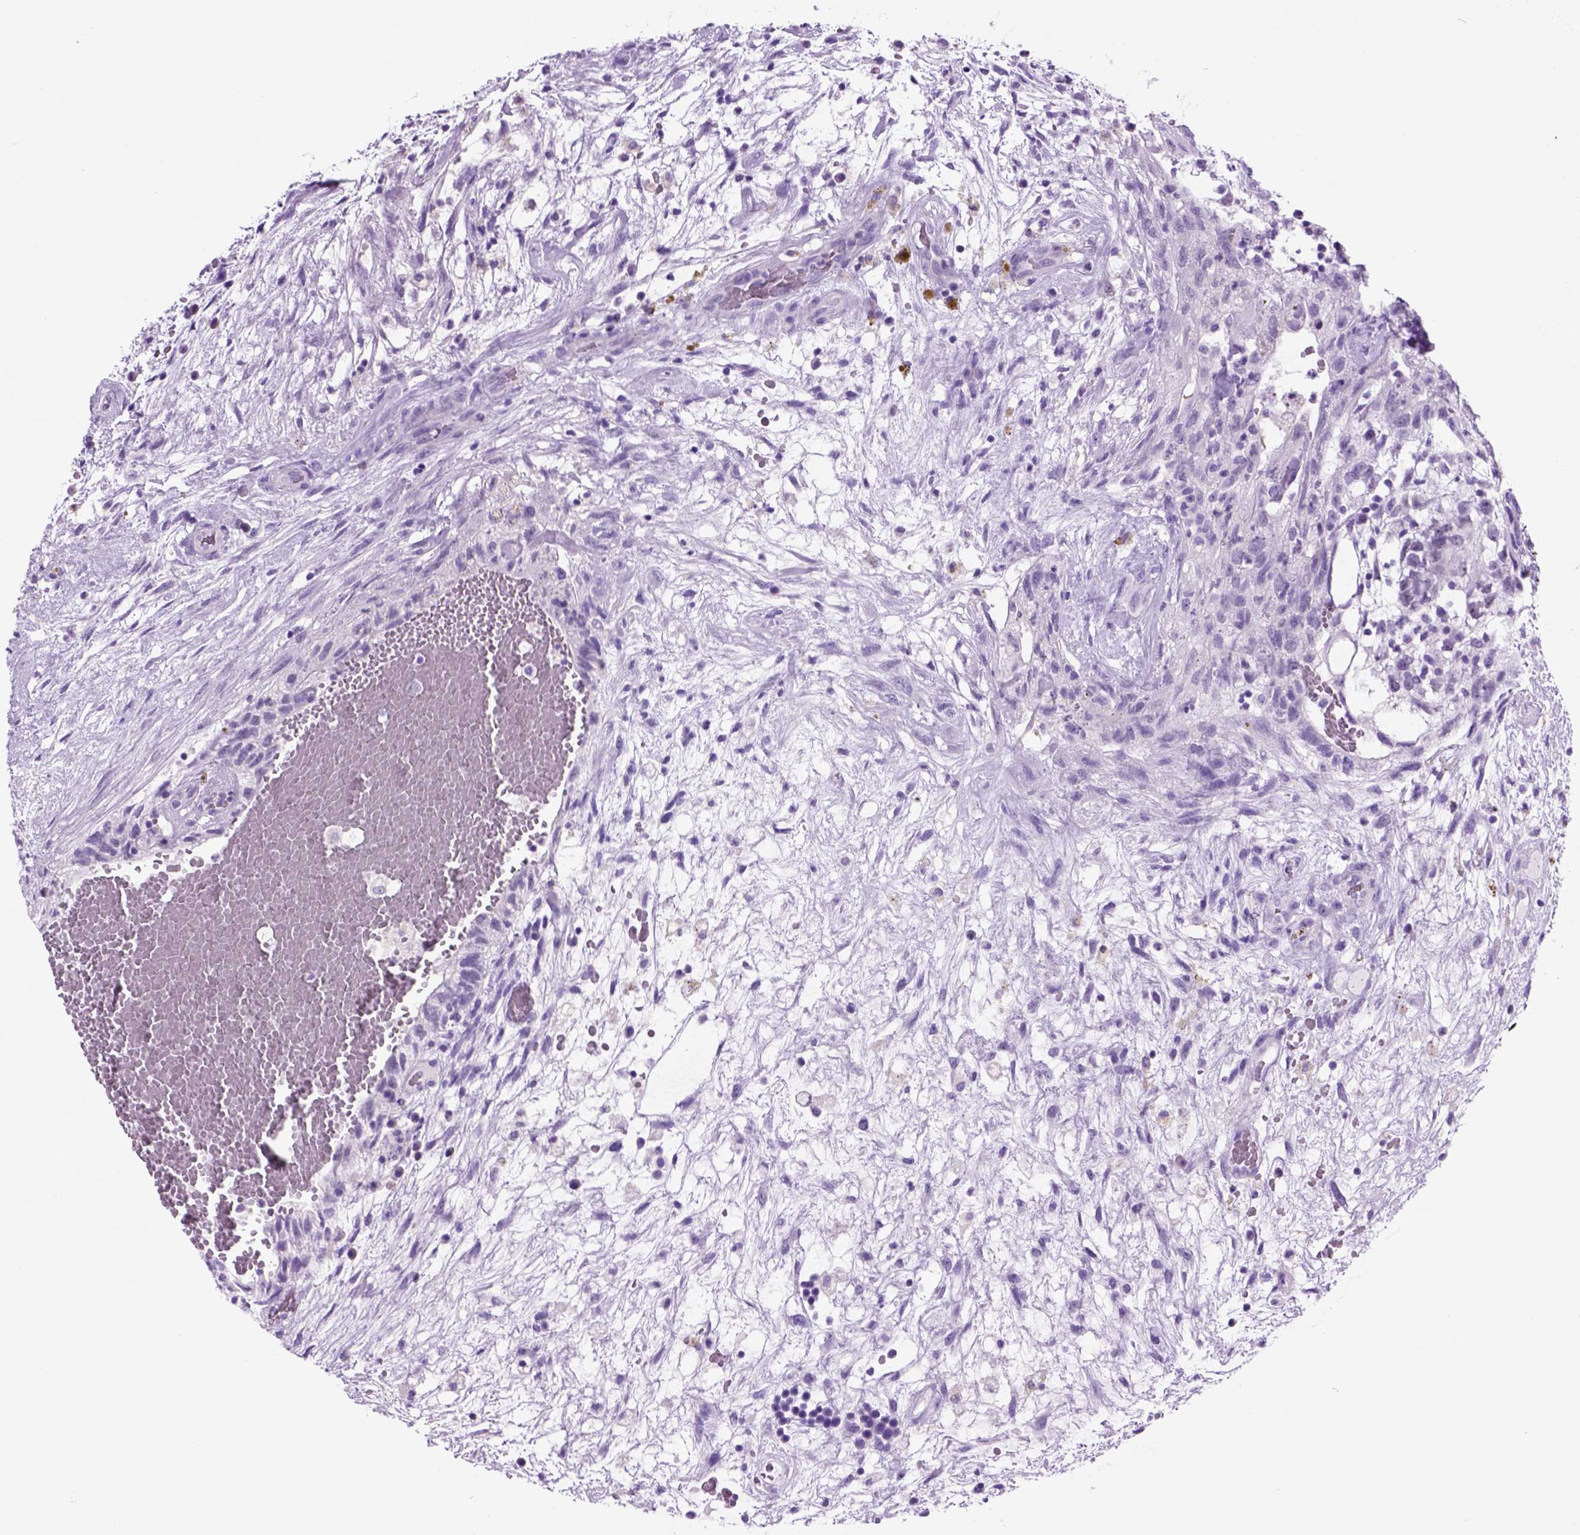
{"staining": {"intensity": "negative", "quantity": "none", "location": "none"}, "tissue": "testis cancer", "cell_type": "Tumor cells", "image_type": "cancer", "snomed": [{"axis": "morphology", "description": "Normal tissue, NOS"}, {"axis": "morphology", "description": "Carcinoma, Embryonal, NOS"}, {"axis": "topography", "description": "Testis"}], "caption": "DAB (3,3'-diaminobenzidine) immunohistochemical staining of embryonal carcinoma (testis) demonstrates no significant positivity in tumor cells.", "gene": "HHIPL2", "patient": {"sex": "male", "age": 32}}